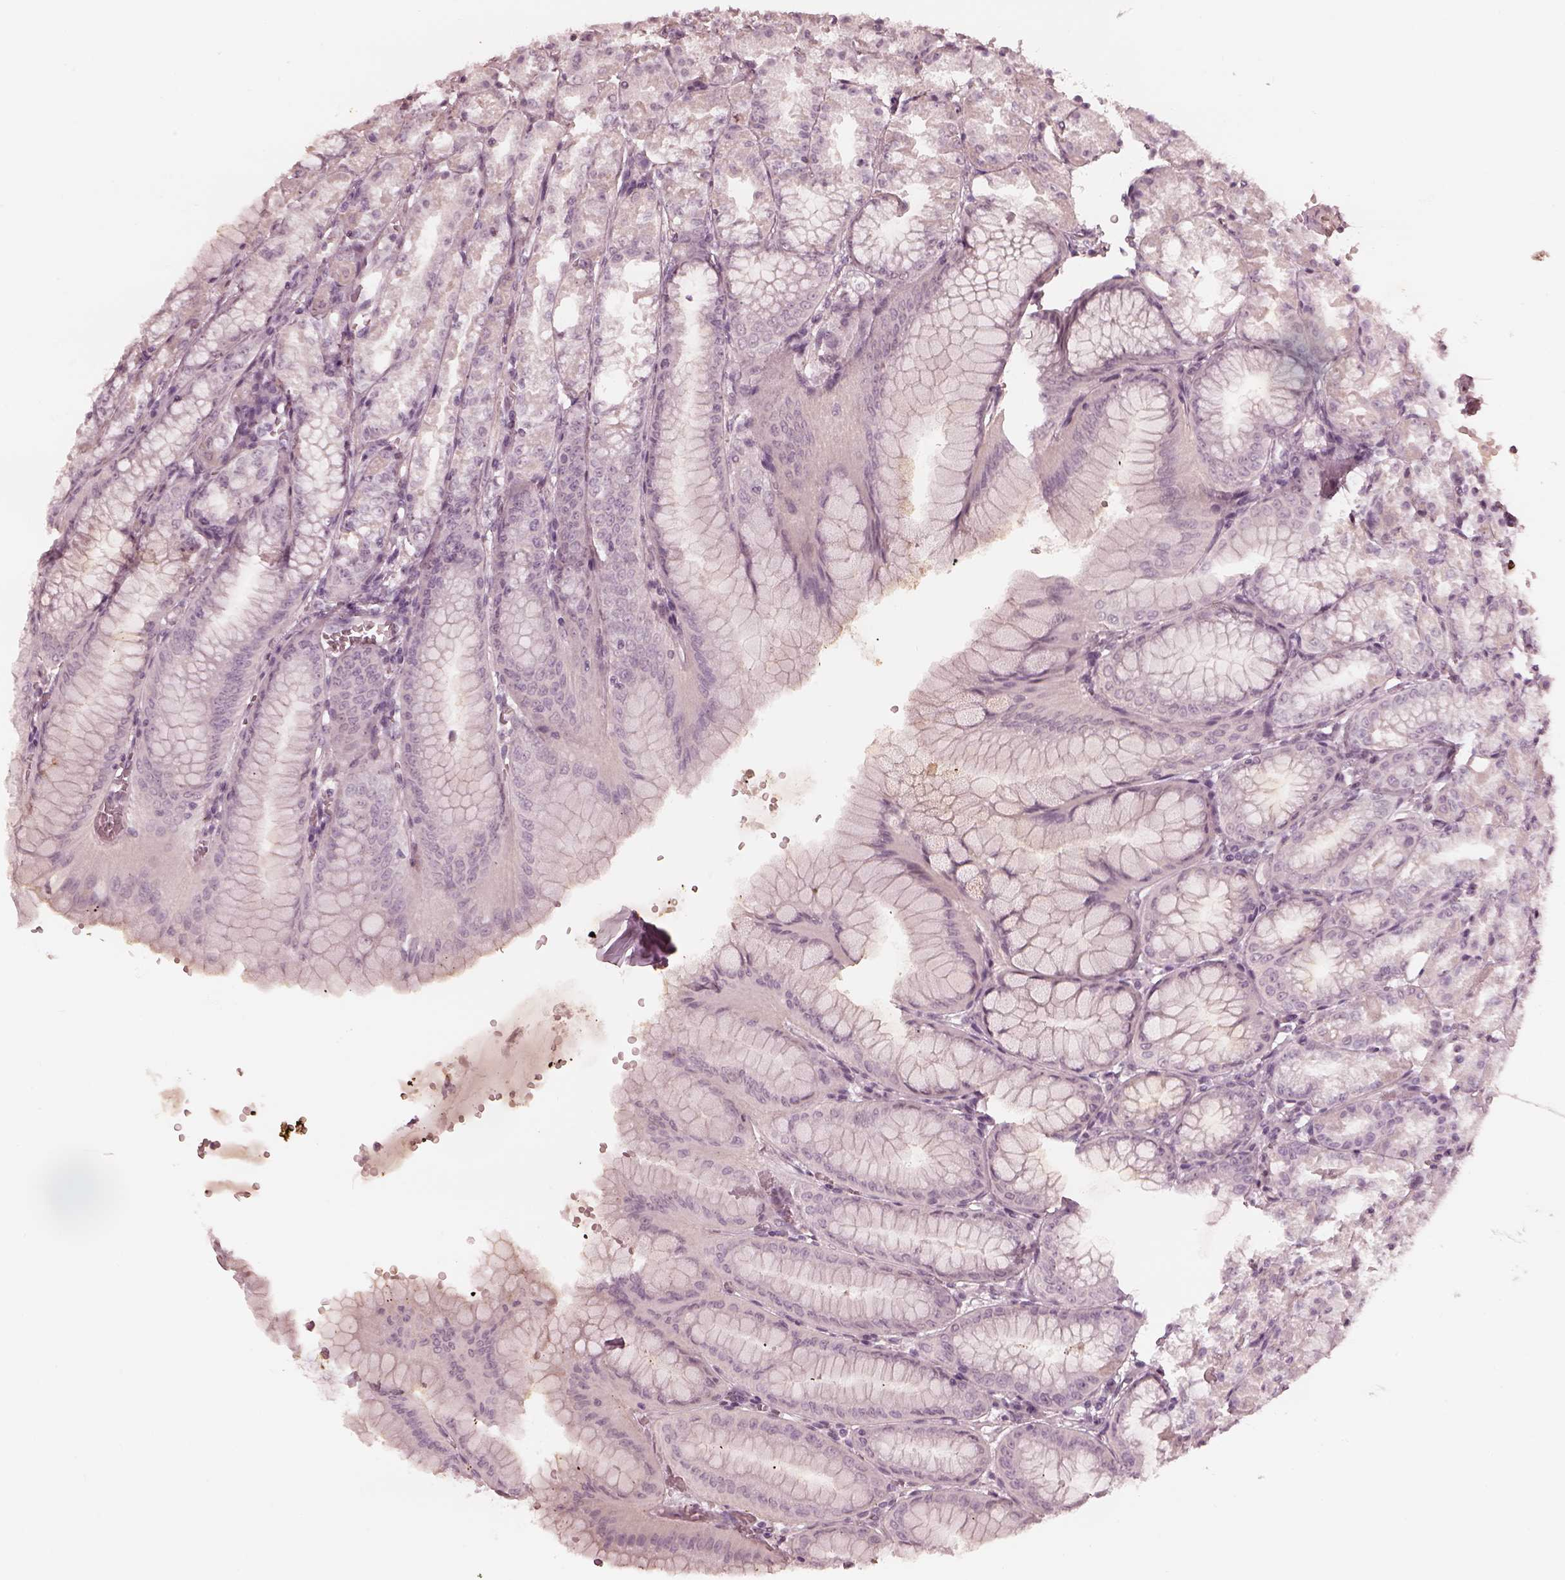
{"staining": {"intensity": "negative", "quantity": "none", "location": "none"}, "tissue": "stomach", "cell_type": "Glandular cells", "image_type": "normal", "snomed": [{"axis": "morphology", "description": "Normal tissue, NOS"}, {"axis": "topography", "description": "Stomach, lower"}], "caption": "Unremarkable stomach was stained to show a protein in brown. There is no significant staining in glandular cells.", "gene": "ADRB3", "patient": {"sex": "male", "age": 71}}